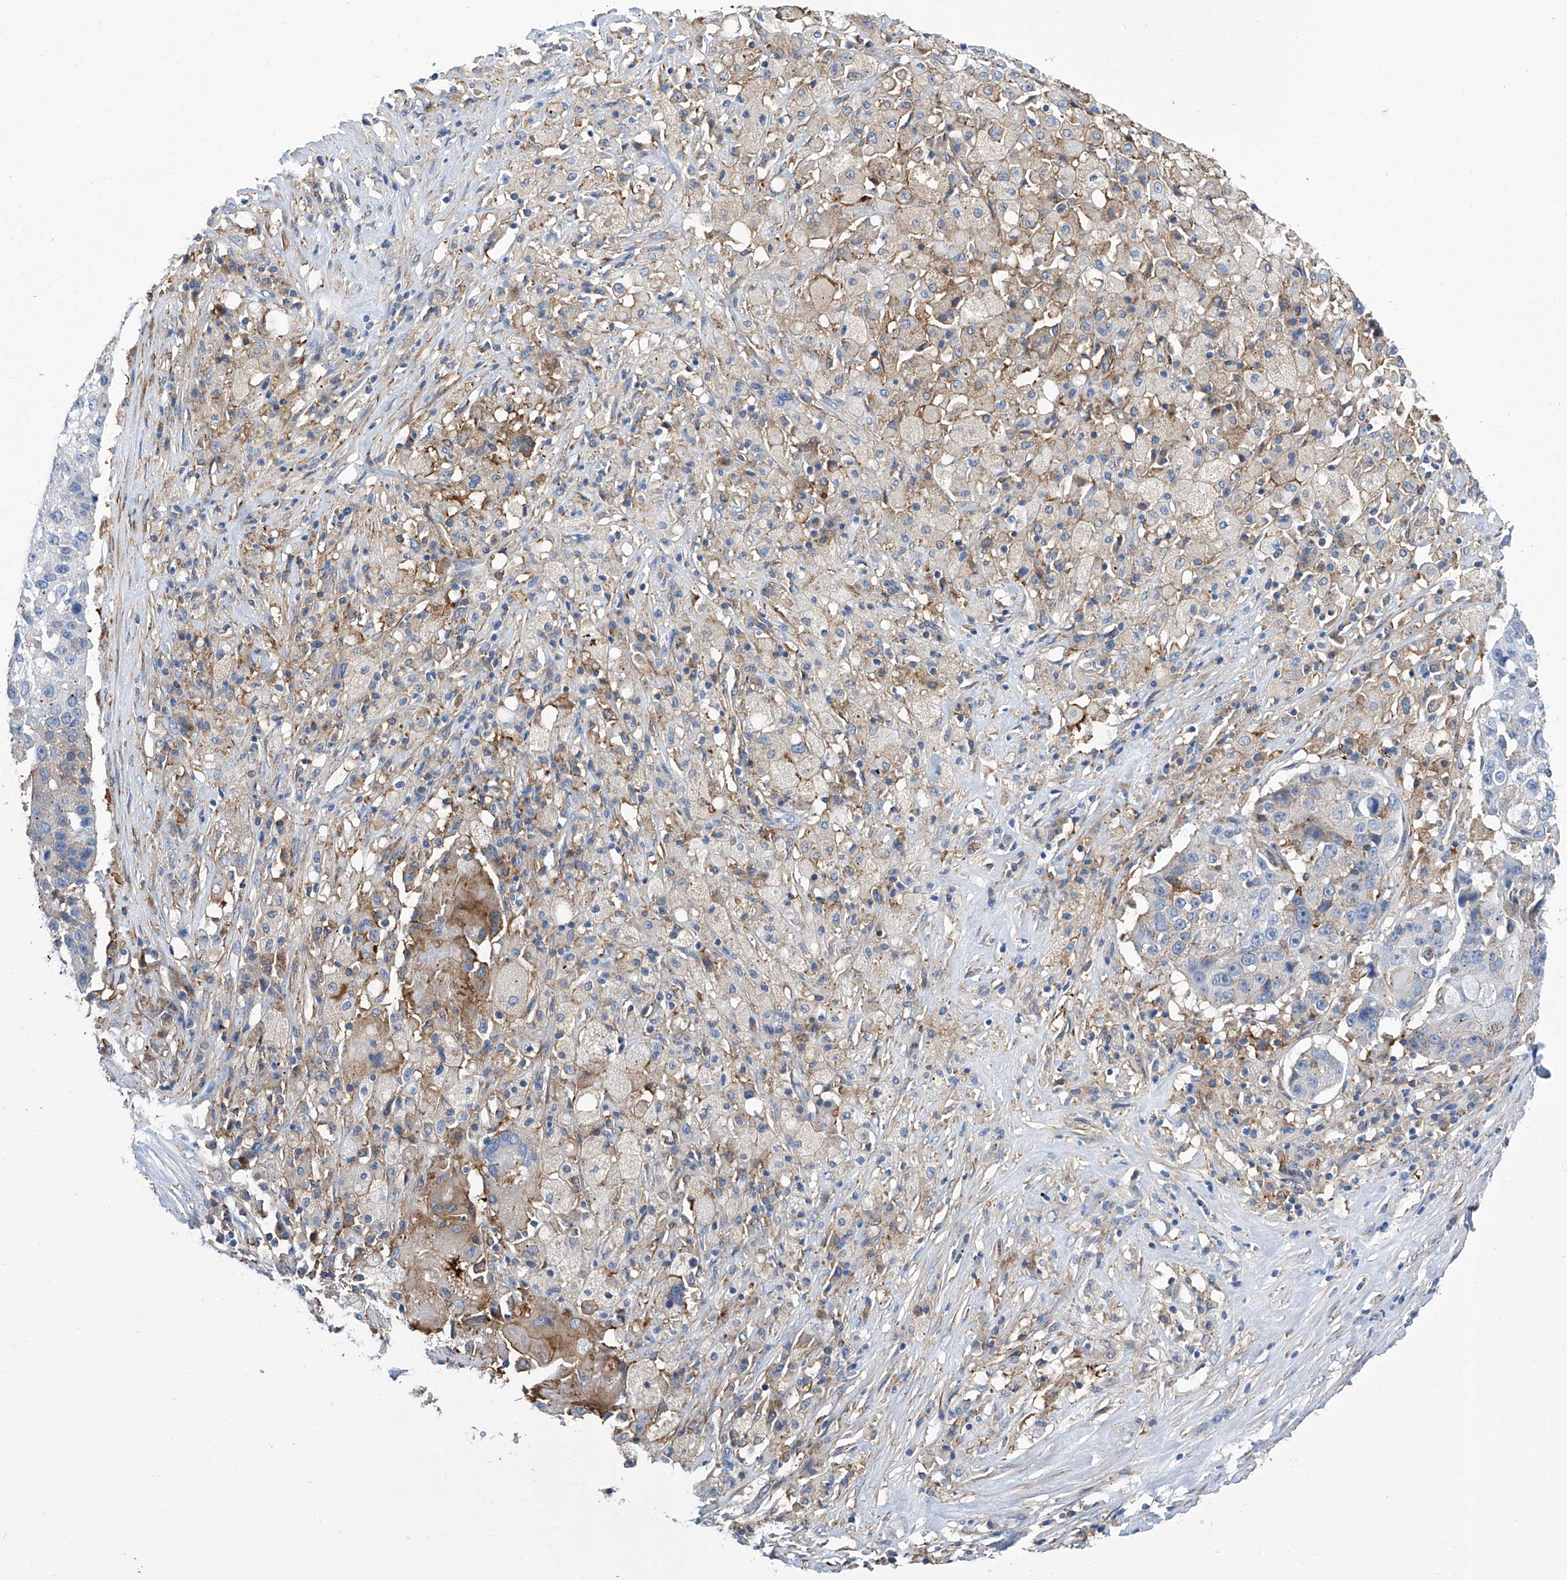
{"staining": {"intensity": "negative", "quantity": "none", "location": "none"}, "tissue": "lung cancer", "cell_type": "Tumor cells", "image_type": "cancer", "snomed": [{"axis": "morphology", "description": "Squamous cell carcinoma, NOS"}, {"axis": "topography", "description": "Lung"}], "caption": "A high-resolution photomicrograph shows immunohistochemistry staining of lung cancer (squamous cell carcinoma), which displays no significant expression in tumor cells.", "gene": "GPT", "patient": {"sex": "male", "age": 61}}